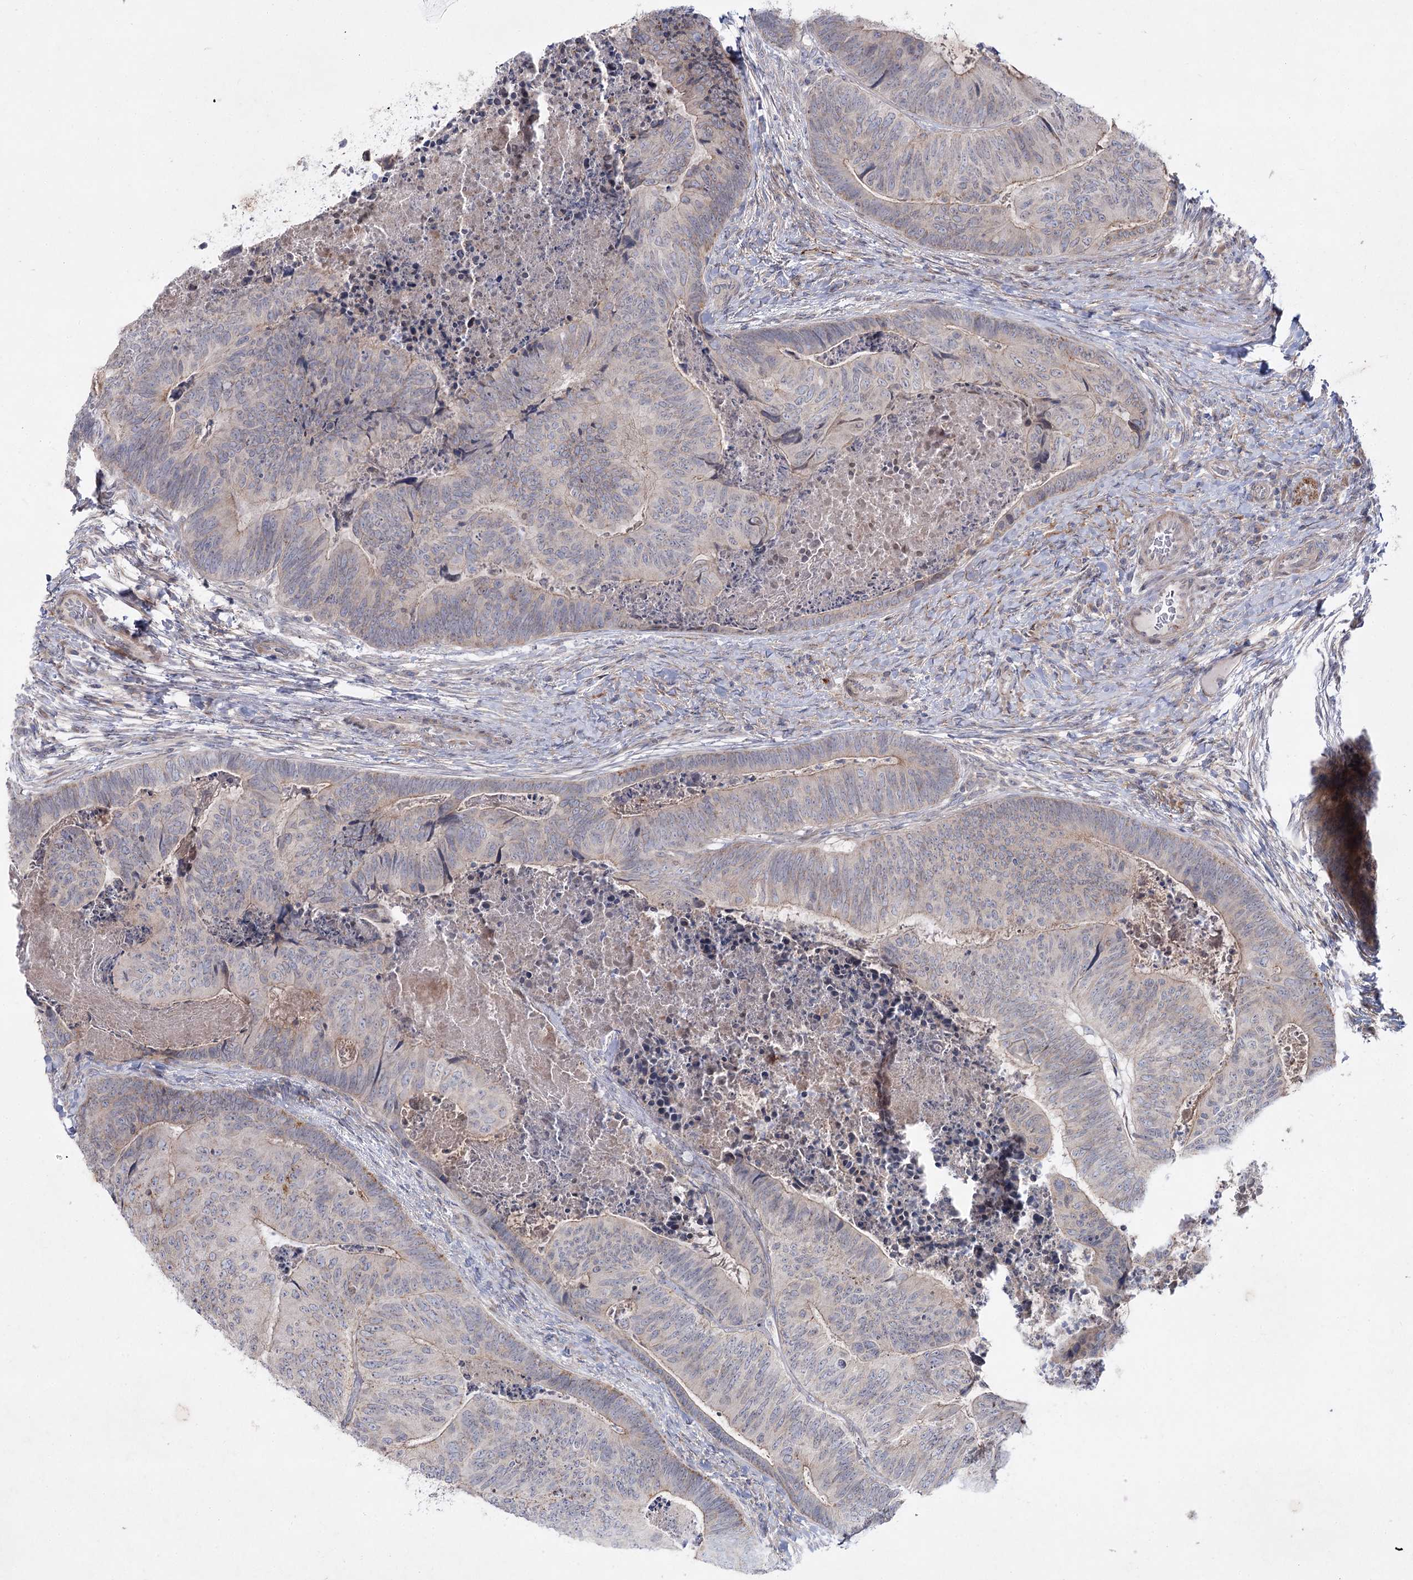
{"staining": {"intensity": "weak", "quantity": "25%-75%", "location": "cytoplasmic/membranous"}, "tissue": "colorectal cancer", "cell_type": "Tumor cells", "image_type": "cancer", "snomed": [{"axis": "morphology", "description": "Adenocarcinoma, NOS"}, {"axis": "topography", "description": "Colon"}], "caption": "Colorectal cancer (adenocarcinoma) stained with DAB immunohistochemistry (IHC) exhibits low levels of weak cytoplasmic/membranous staining in about 25%-75% of tumor cells.", "gene": "SH3BP5L", "patient": {"sex": "female", "age": 67}}